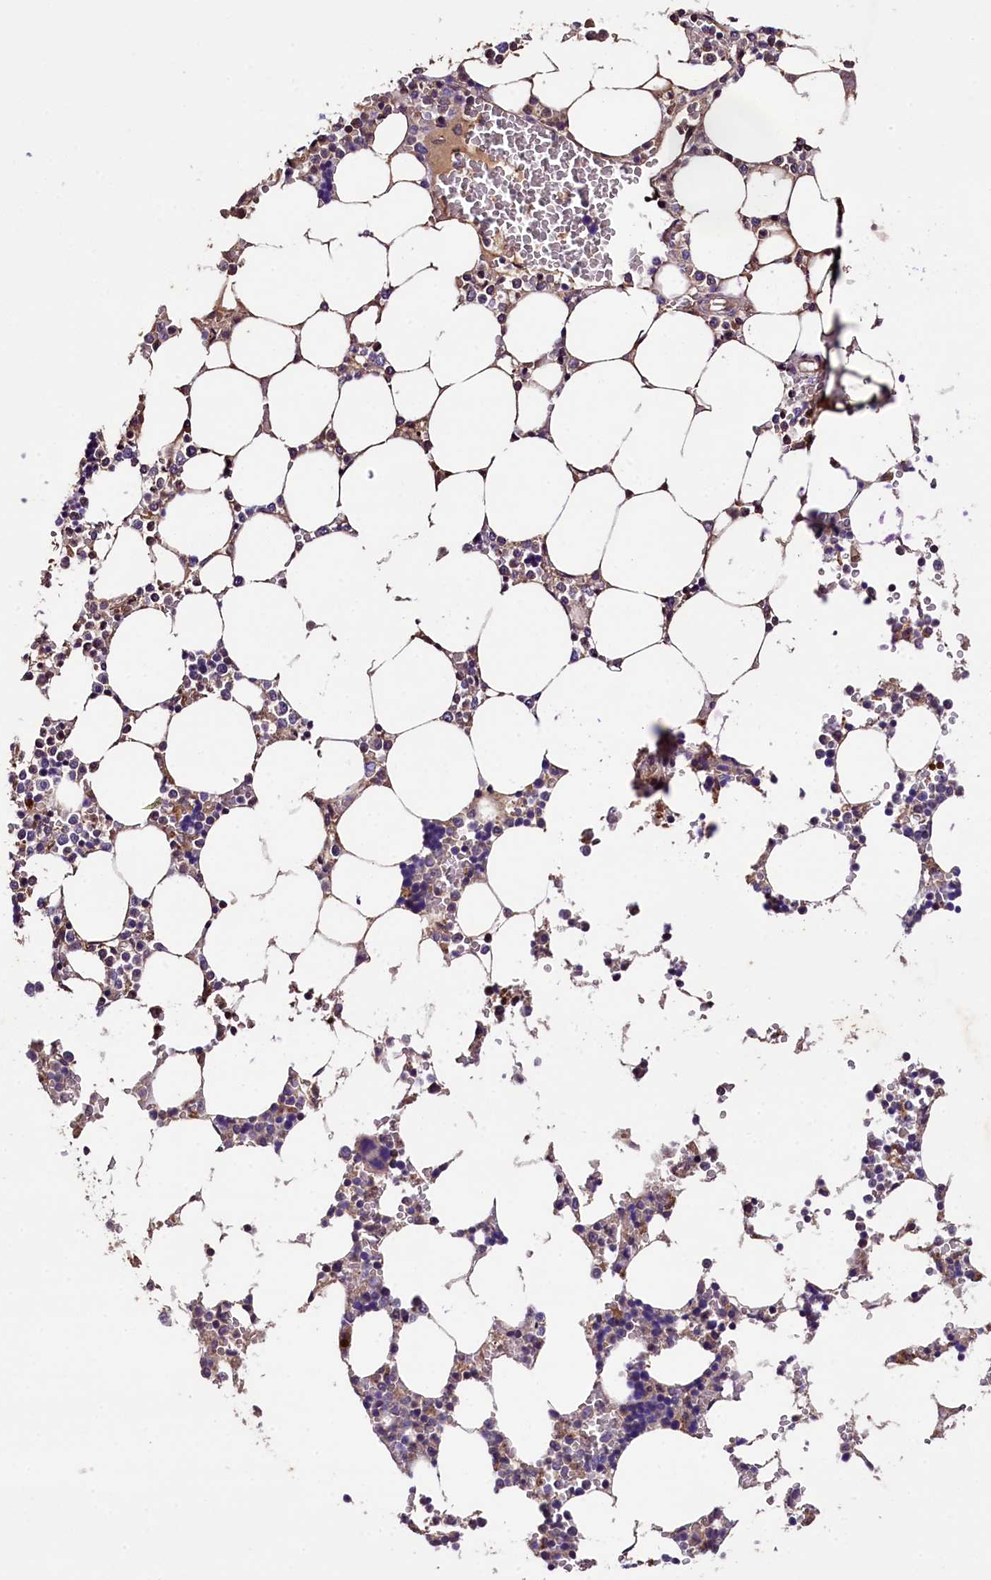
{"staining": {"intensity": "weak", "quantity": "25%-75%", "location": "cytoplasmic/membranous"}, "tissue": "bone marrow", "cell_type": "Hematopoietic cells", "image_type": "normal", "snomed": [{"axis": "morphology", "description": "Normal tissue, NOS"}, {"axis": "topography", "description": "Bone marrow"}], "caption": "This is a photomicrograph of immunohistochemistry (IHC) staining of normal bone marrow, which shows weak expression in the cytoplasmic/membranous of hematopoietic cells.", "gene": "PLXNB1", "patient": {"sex": "male", "age": 64}}